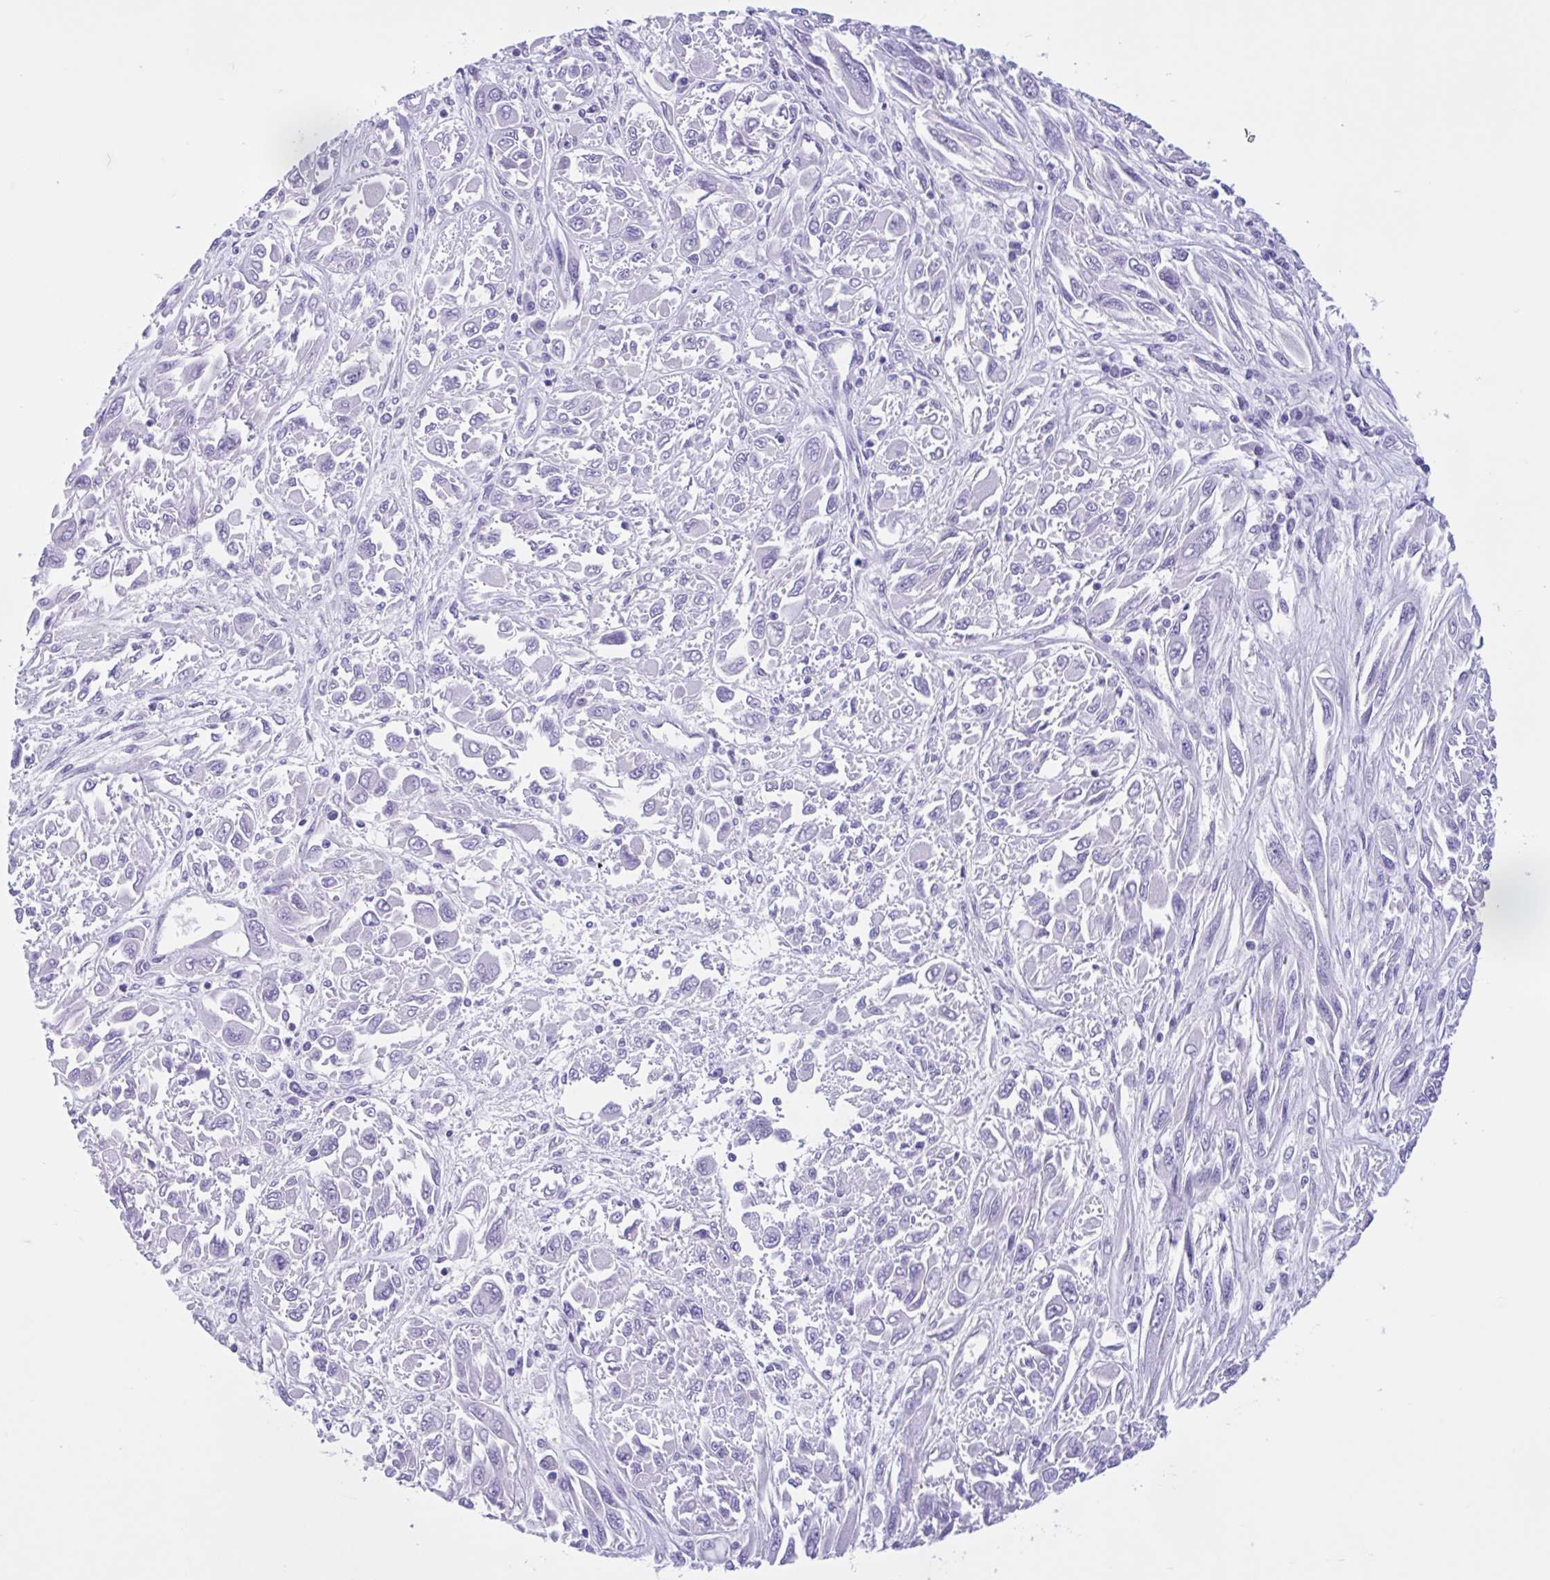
{"staining": {"intensity": "negative", "quantity": "none", "location": "none"}, "tissue": "melanoma", "cell_type": "Tumor cells", "image_type": "cancer", "snomed": [{"axis": "morphology", "description": "Malignant melanoma, NOS"}, {"axis": "topography", "description": "Skin"}], "caption": "IHC micrograph of human melanoma stained for a protein (brown), which displays no staining in tumor cells.", "gene": "ZNF319", "patient": {"sex": "female", "age": 91}}